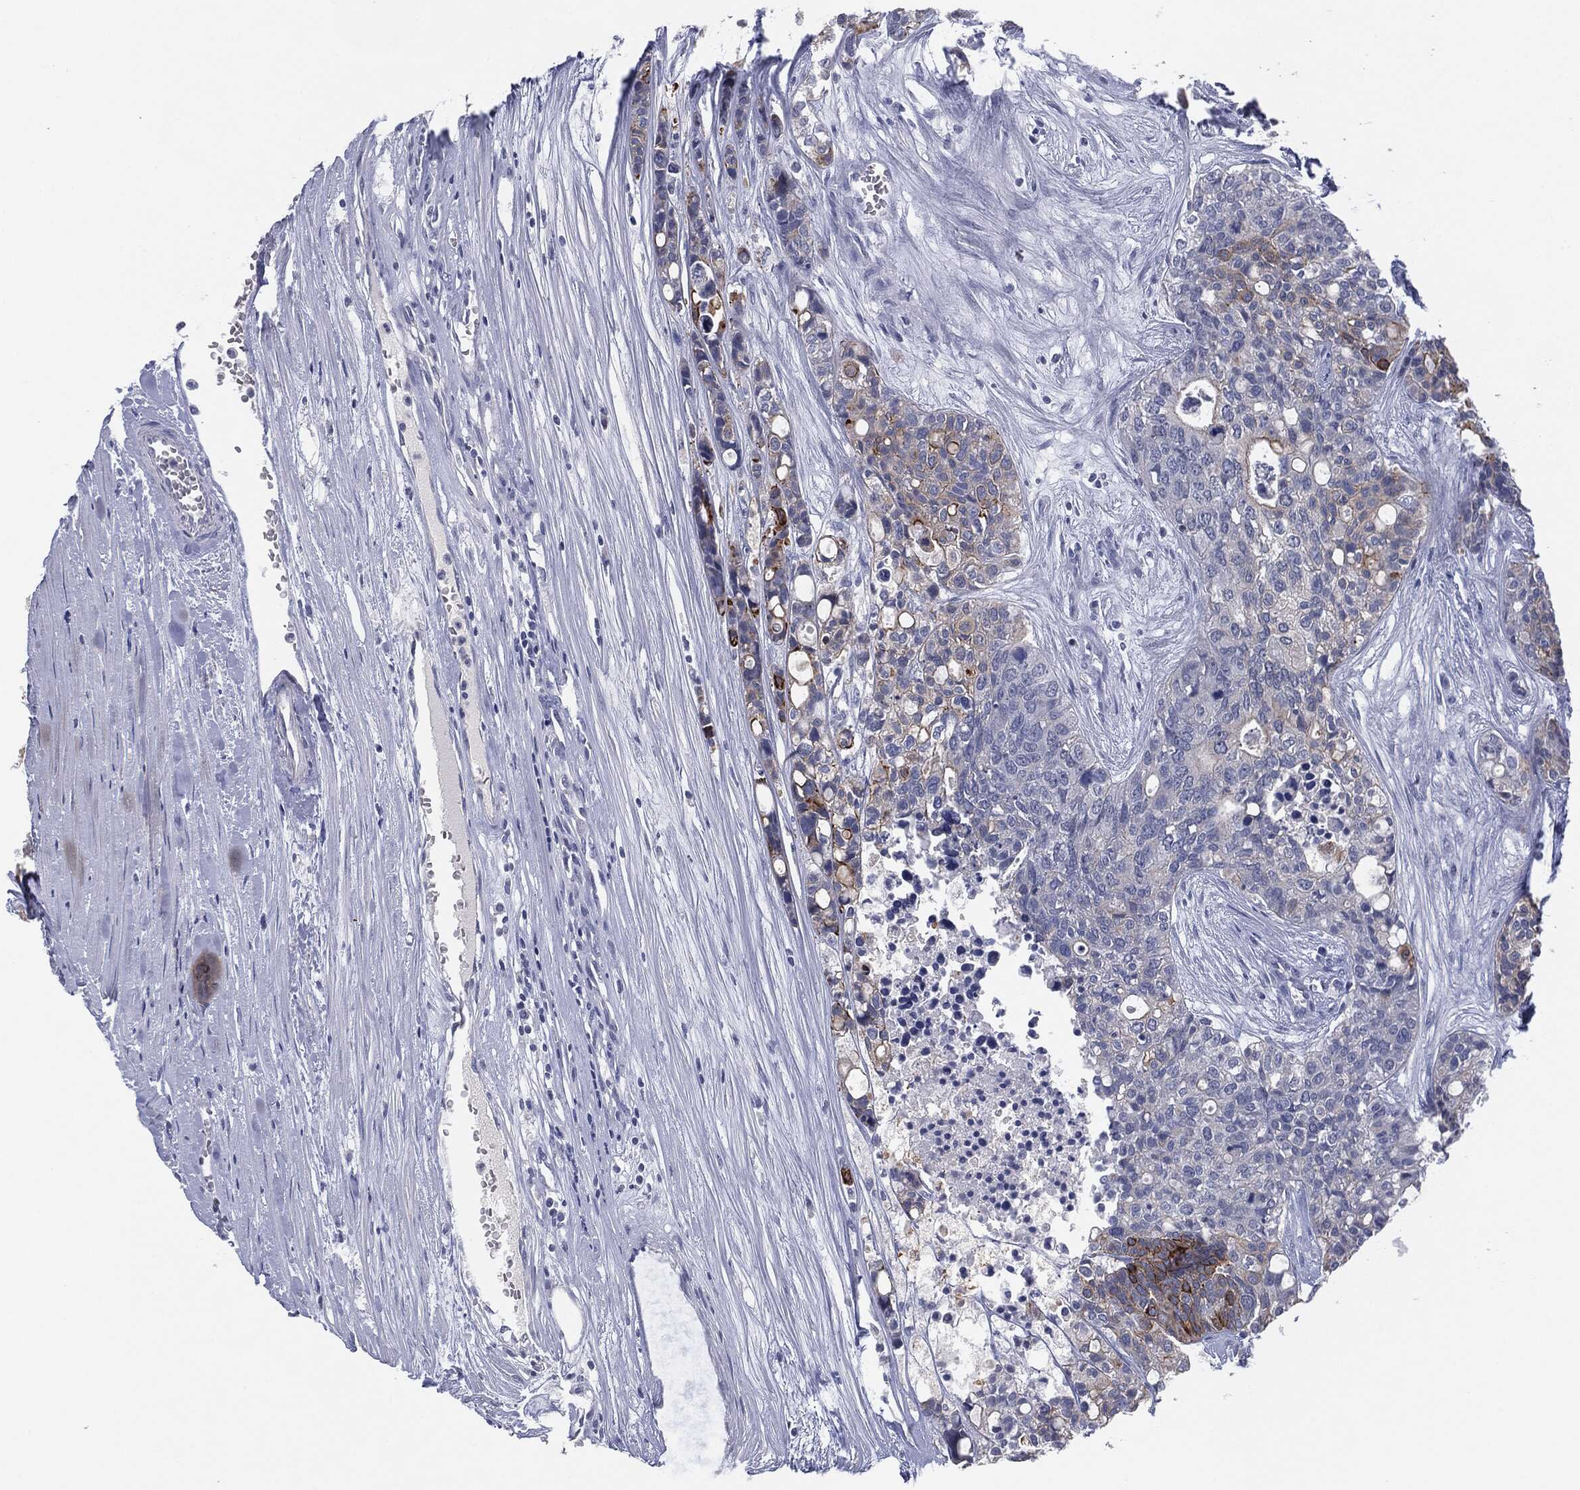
{"staining": {"intensity": "strong", "quantity": "<25%", "location": "cytoplasmic/membranous"}, "tissue": "carcinoid", "cell_type": "Tumor cells", "image_type": "cancer", "snomed": [{"axis": "morphology", "description": "Carcinoid, malignant, NOS"}, {"axis": "topography", "description": "Colon"}], "caption": "This is an image of IHC staining of carcinoid (malignant), which shows strong positivity in the cytoplasmic/membranous of tumor cells.", "gene": "MUC1", "patient": {"sex": "male", "age": 81}}